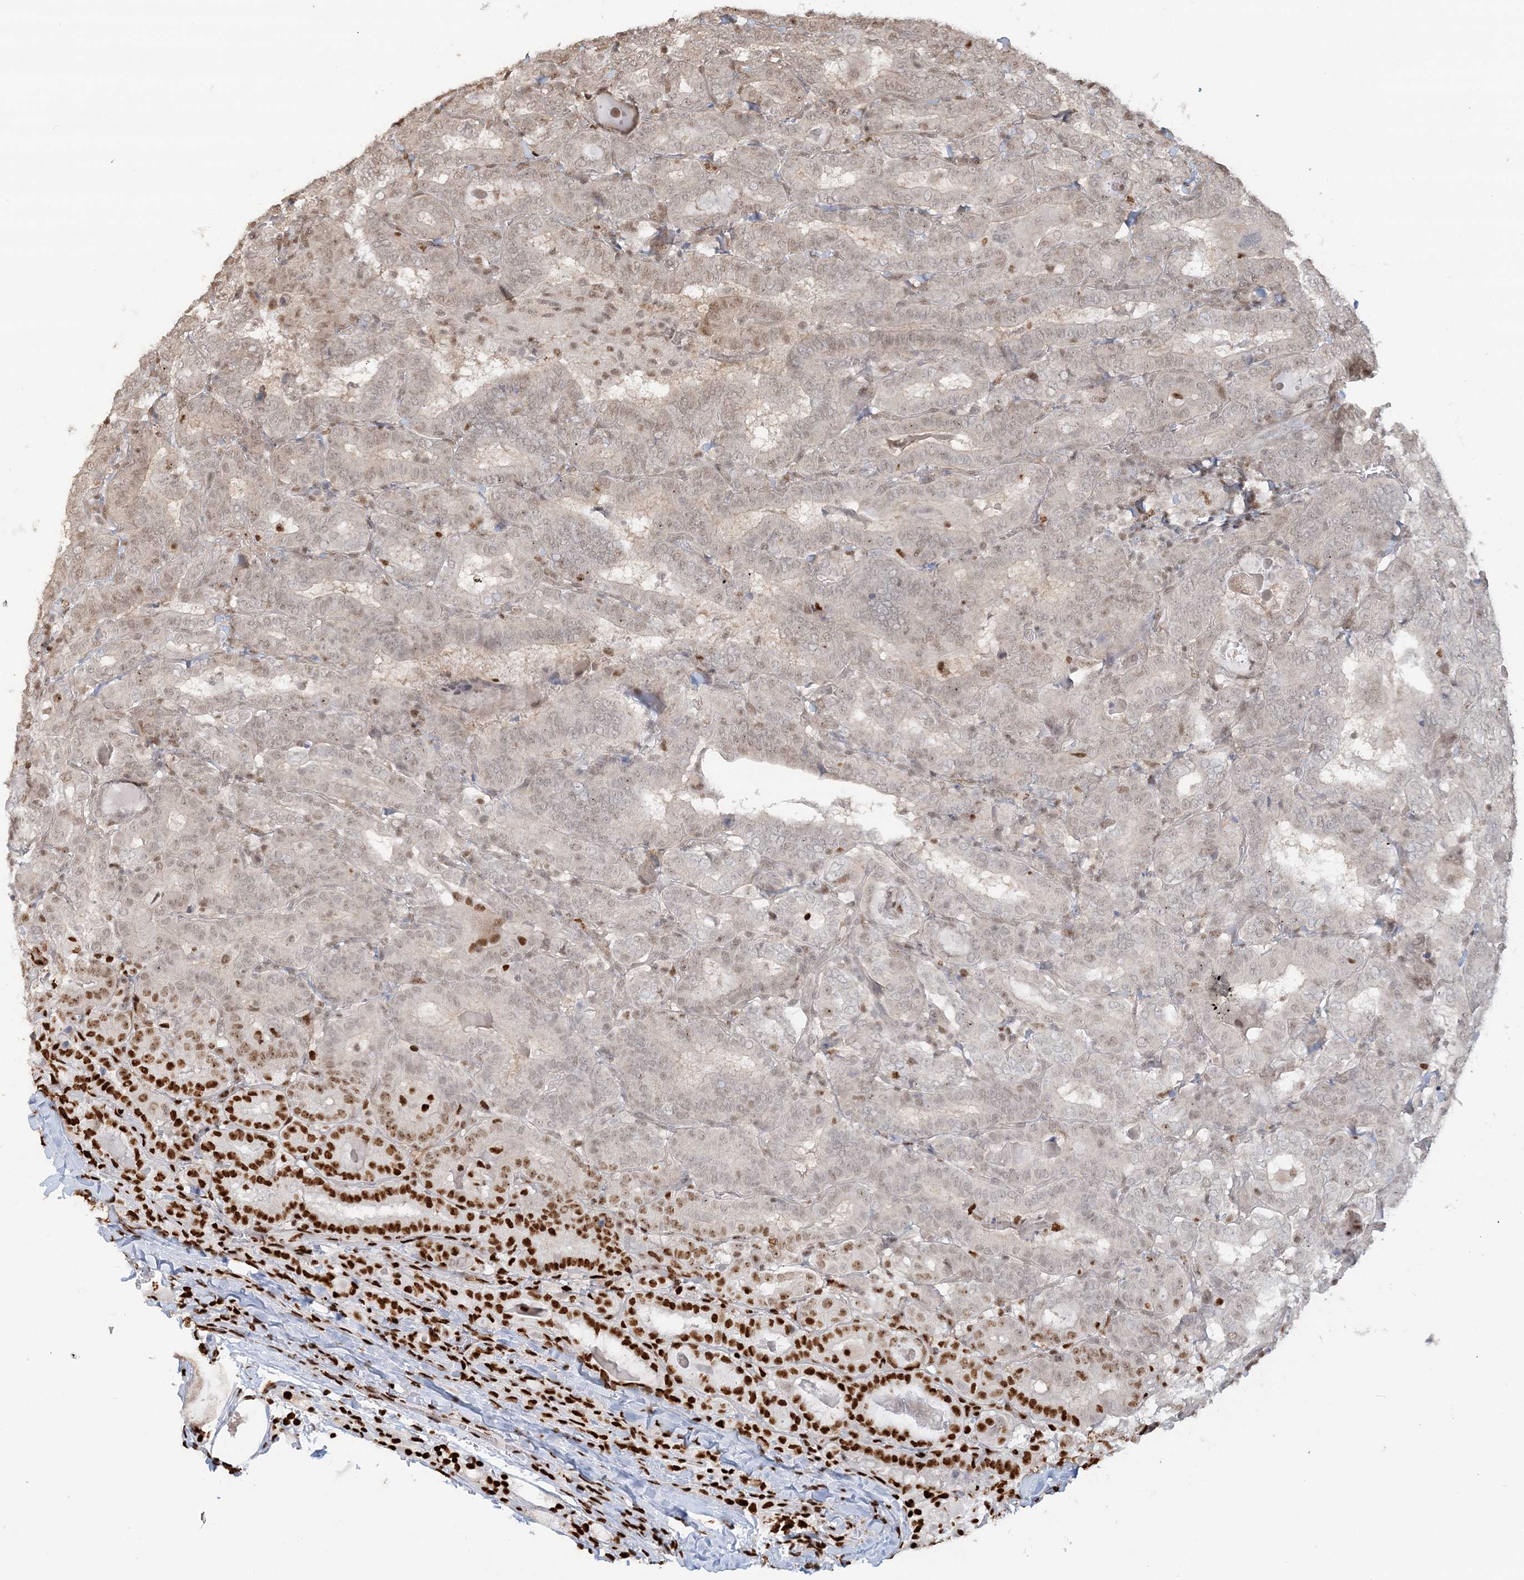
{"staining": {"intensity": "moderate", "quantity": "25%-75%", "location": "nuclear"}, "tissue": "thyroid cancer", "cell_type": "Tumor cells", "image_type": "cancer", "snomed": [{"axis": "morphology", "description": "Papillary adenocarcinoma, NOS"}, {"axis": "topography", "description": "Thyroid gland"}], "caption": "Protein expression analysis of thyroid cancer (papillary adenocarcinoma) reveals moderate nuclear positivity in about 25%-75% of tumor cells.", "gene": "SUMO2", "patient": {"sex": "female", "age": 72}}